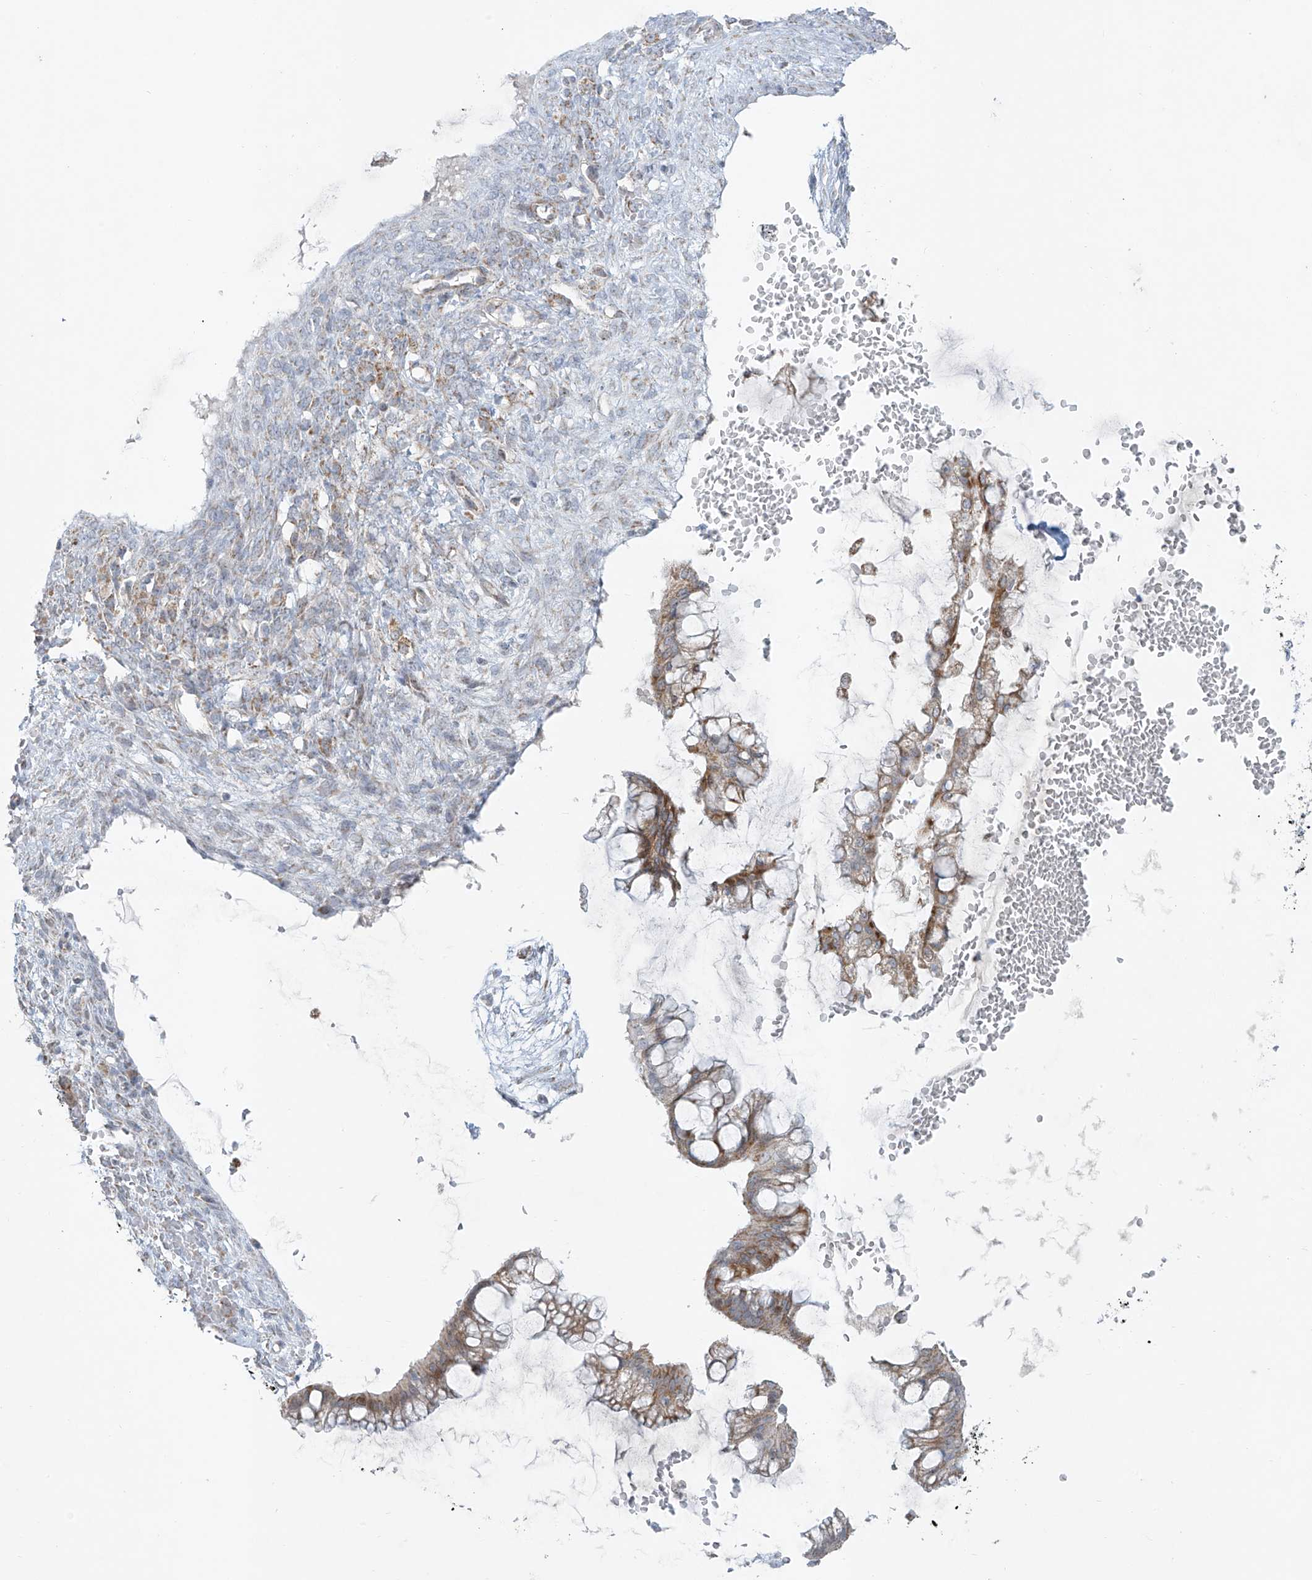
{"staining": {"intensity": "moderate", "quantity": ">75%", "location": "cytoplasmic/membranous"}, "tissue": "ovarian cancer", "cell_type": "Tumor cells", "image_type": "cancer", "snomed": [{"axis": "morphology", "description": "Cystadenocarcinoma, mucinous, NOS"}, {"axis": "topography", "description": "Ovary"}], "caption": "An image showing moderate cytoplasmic/membranous staining in about >75% of tumor cells in mucinous cystadenocarcinoma (ovarian), as visualized by brown immunohistochemical staining.", "gene": "SMDT1", "patient": {"sex": "female", "age": 73}}